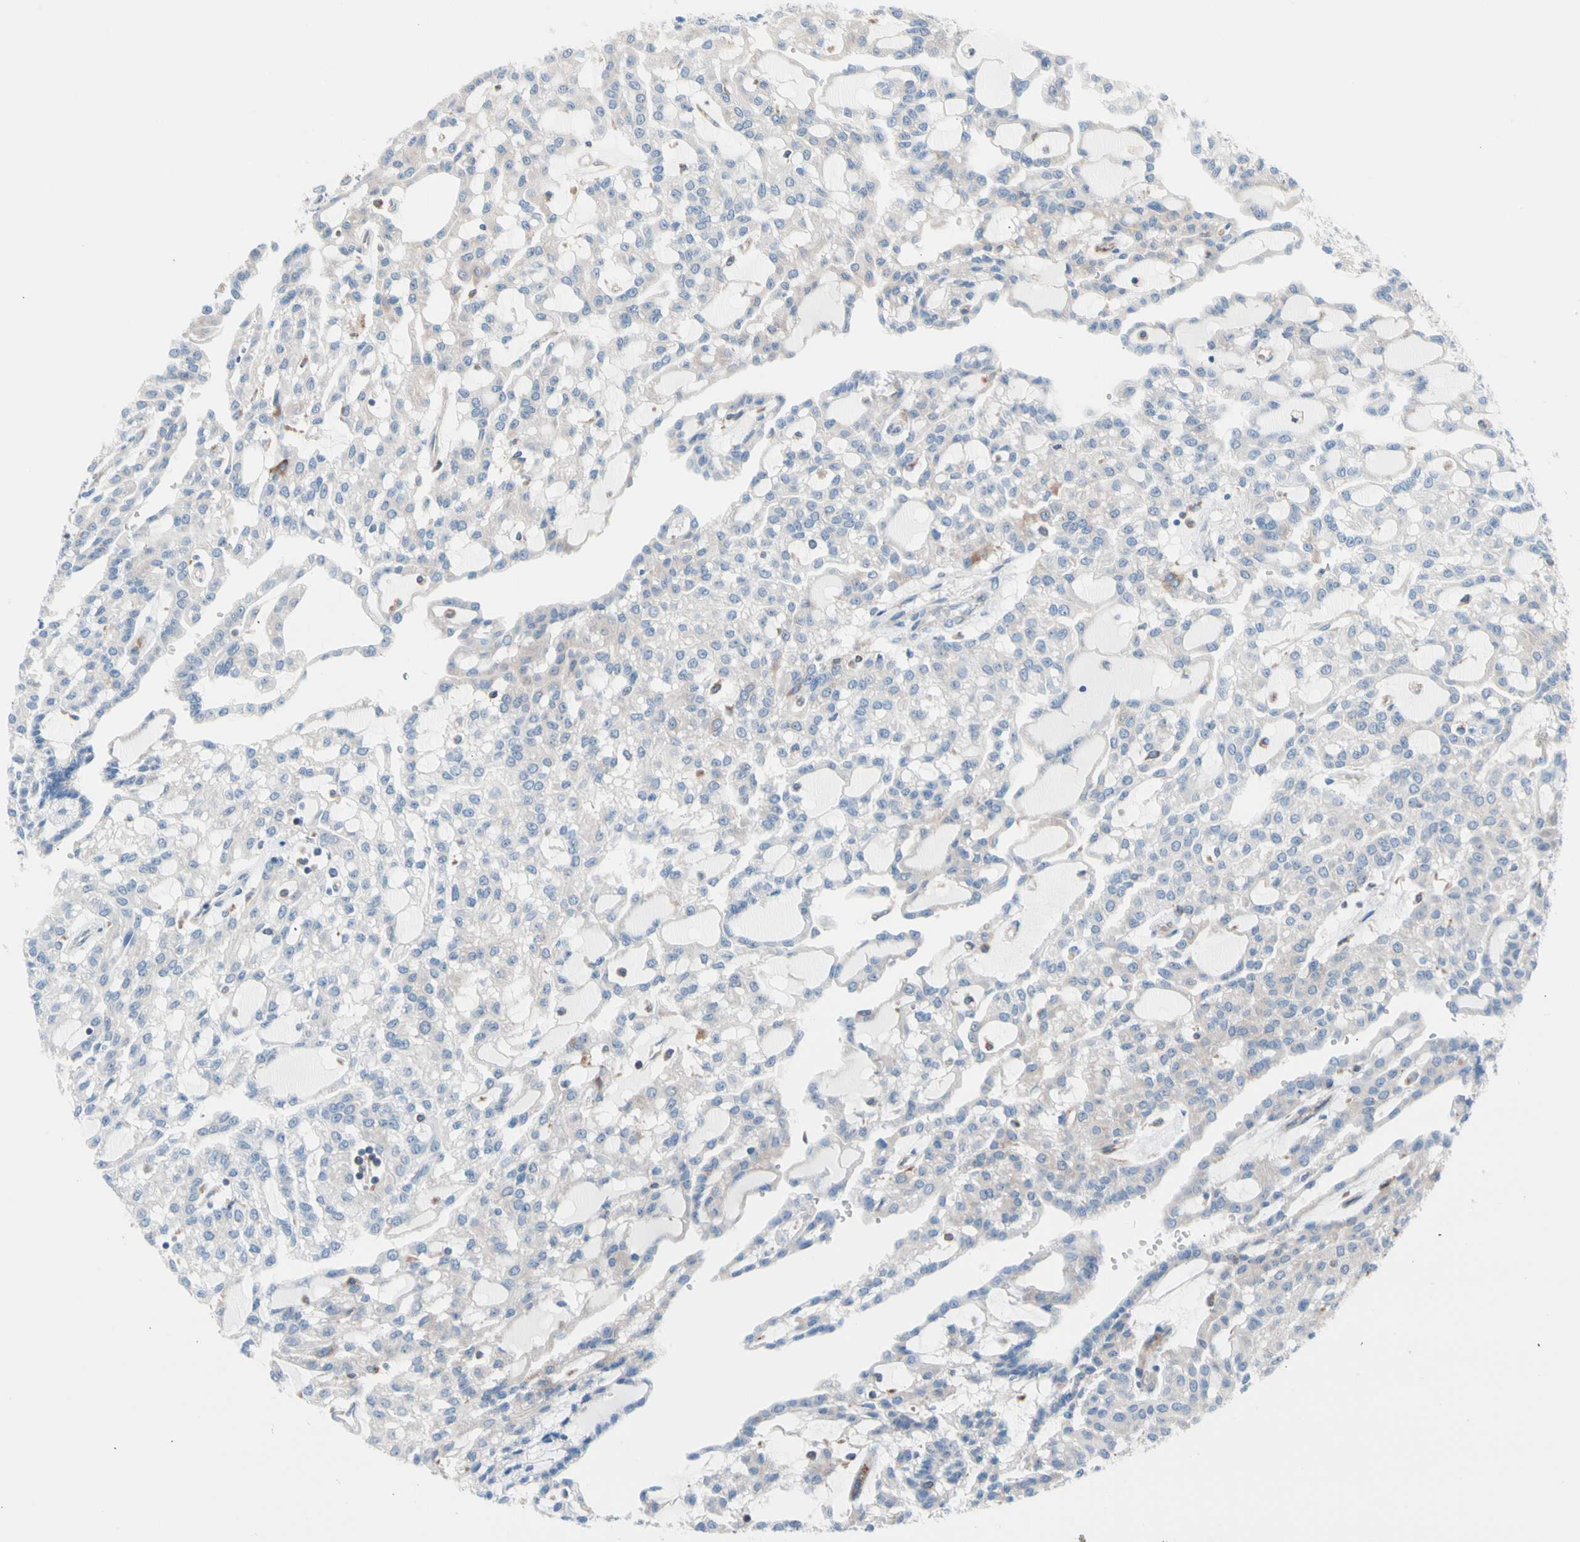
{"staining": {"intensity": "negative", "quantity": "none", "location": "none"}, "tissue": "renal cancer", "cell_type": "Tumor cells", "image_type": "cancer", "snomed": [{"axis": "morphology", "description": "Adenocarcinoma, NOS"}, {"axis": "topography", "description": "Kidney"}], "caption": "Immunohistochemistry micrograph of human adenocarcinoma (renal) stained for a protein (brown), which displays no expression in tumor cells.", "gene": "HK1", "patient": {"sex": "male", "age": 63}}